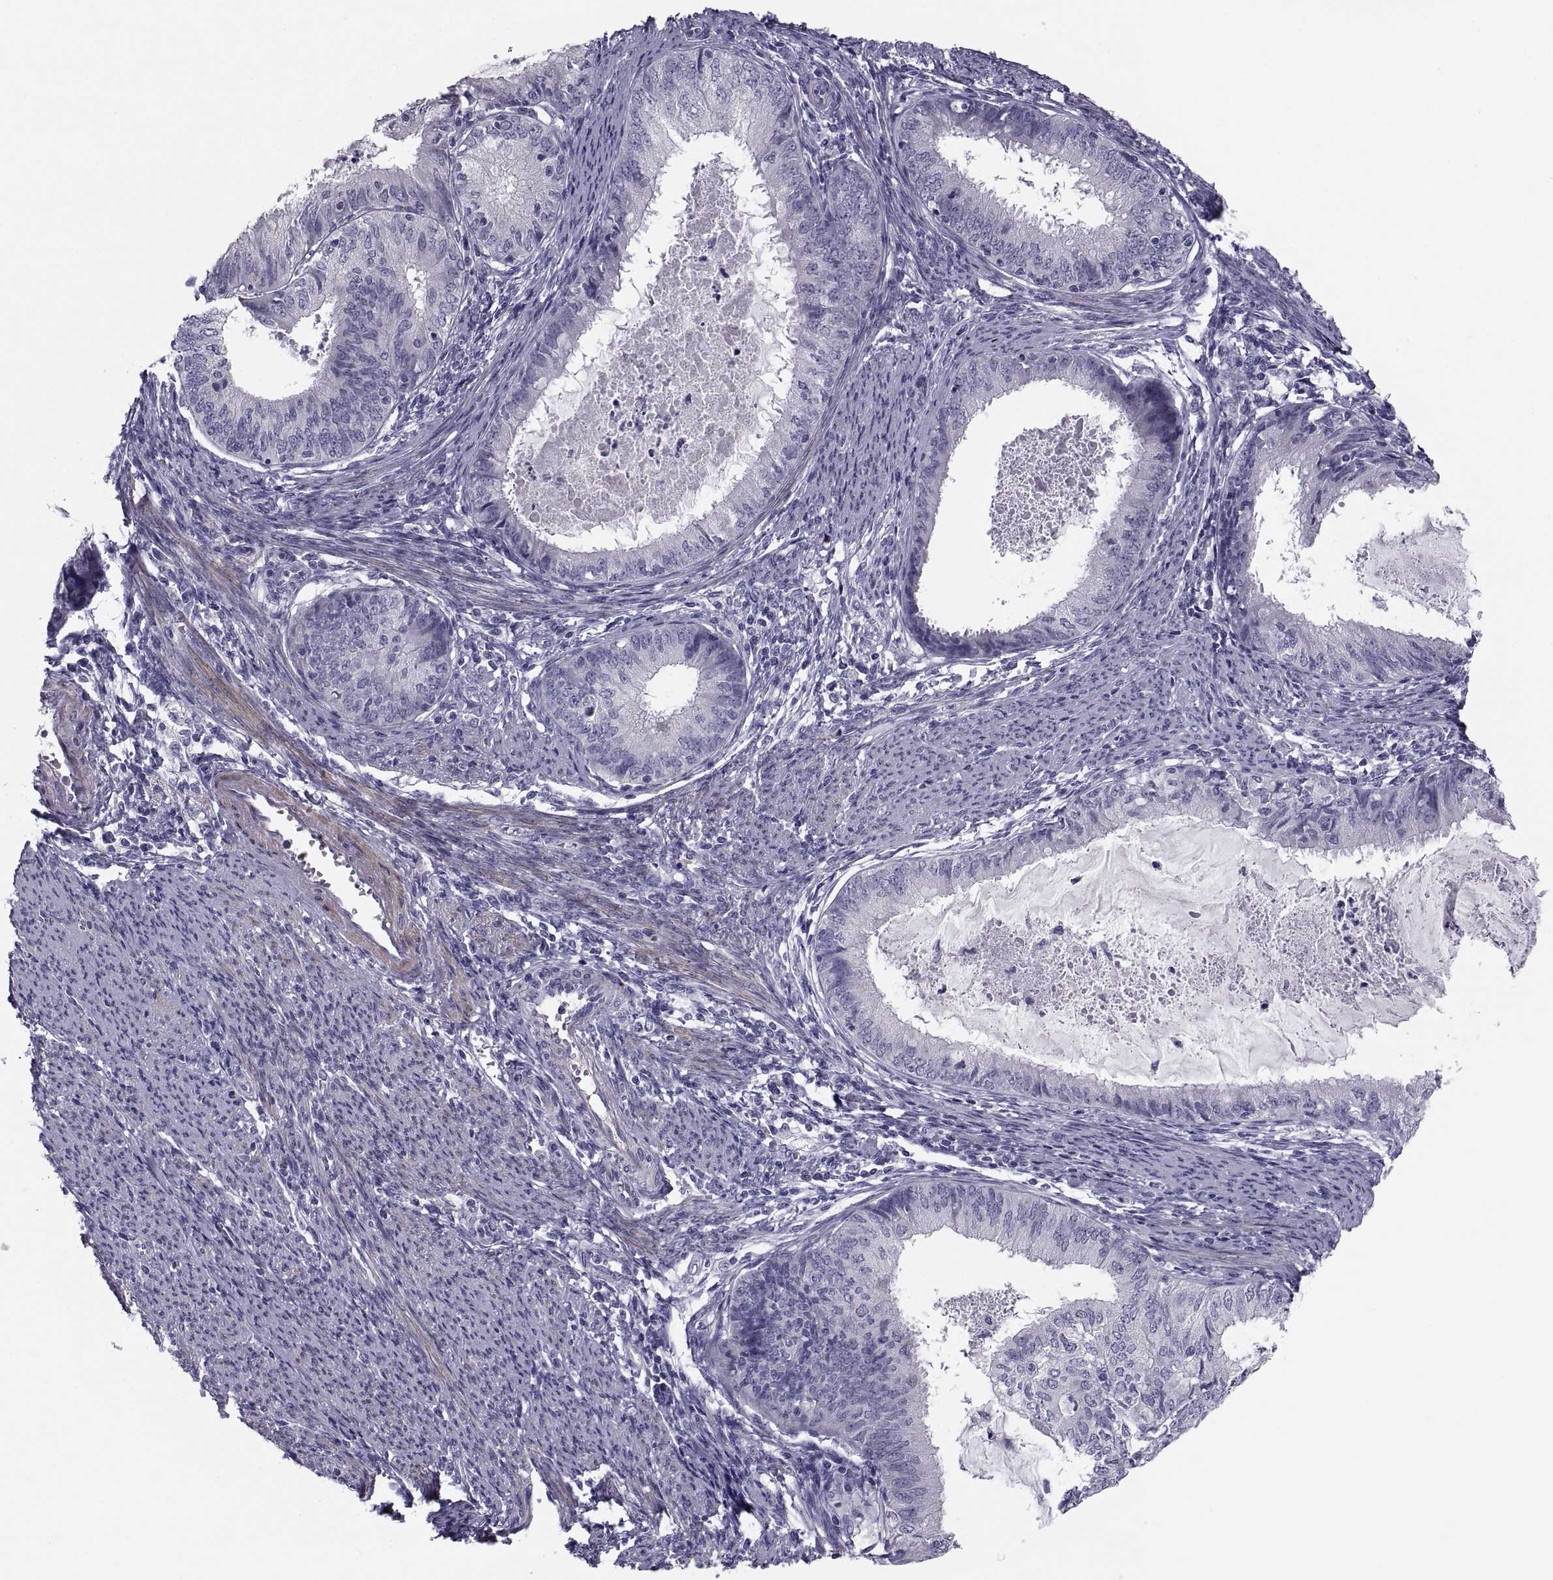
{"staining": {"intensity": "negative", "quantity": "none", "location": "none"}, "tissue": "endometrial cancer", "cell_type": "Tumor cells", "image_type": "cancer", "snomed": [{"axis": "morphology", "description": "Adenocarcinoma, NOS"}, {"axis": "topography", "description": "Endometrium"}], "caption": "DAB immunohistochemical staining of endometrial cancer reveals no significant positivity in tumor cells.", "gene": "PDZRN4", "patient": {"sex": "female", "age": 57}}